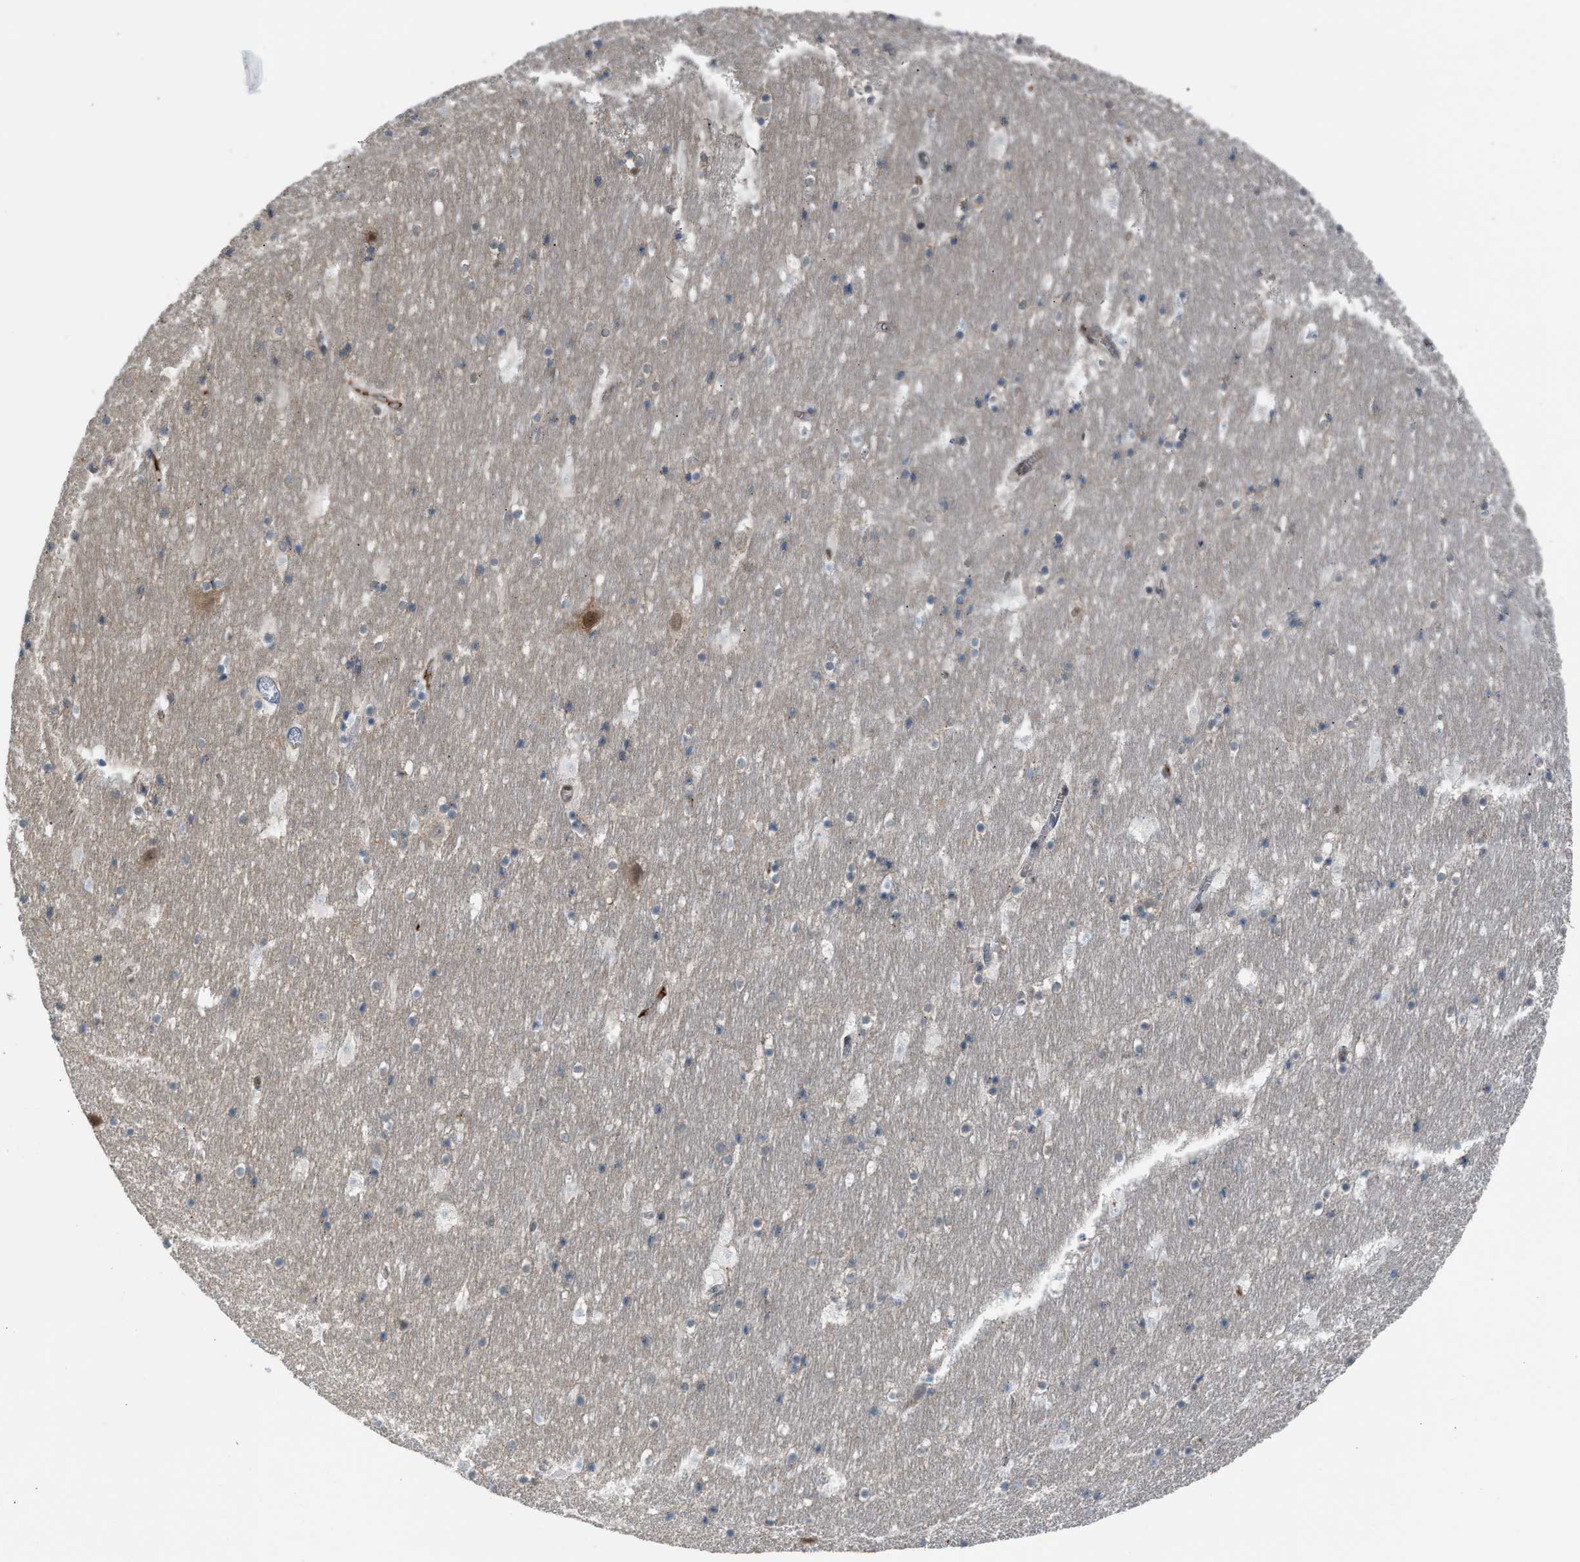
{"staining": {"intensity": "weak", "quantity": "<25%", "location": "cytoplasmic/membranous"}, "tissue": "hippocampus", "cell_type": "Glial cells", "image_type": "normal", "snomed": [{"axis": "morphology", "description": "Normal tissue, NOS"}, {"axis": "topography", "description": "Hippocampus"}], "caption": "Immunohistochemical staining of normal hippocampus displays no significant staining in glial cells.", "gene": "CRTC1", "patient": {"sex": "male", "age": 45}}